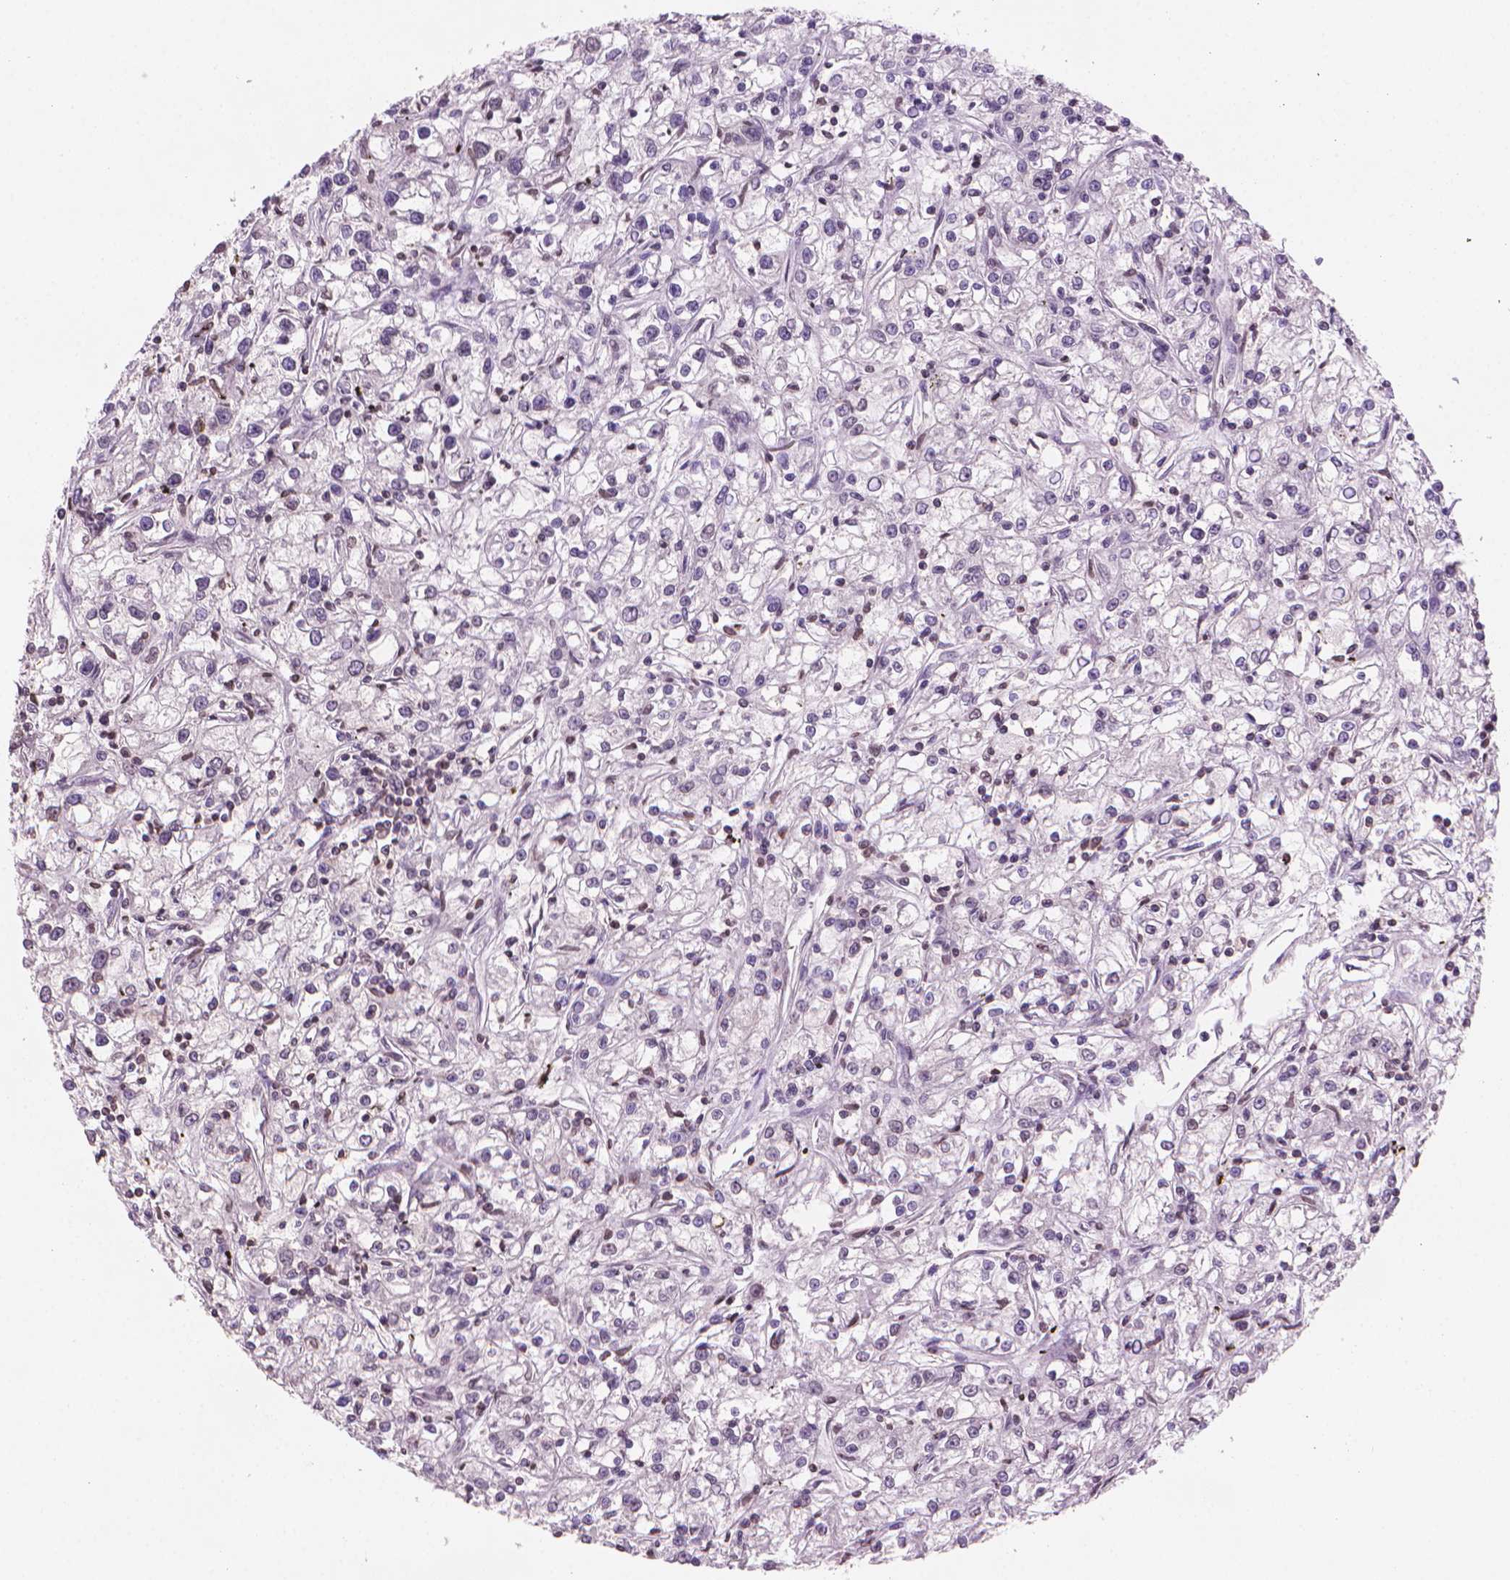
{"staining": {"intensity": "negative", "quantity": "none", "location": "none"}, "tissue": "renal cancer", "cell_type": "Tumor cells", "image_type": "cancer", "snomed": [{"axis": "morphology", "description": "Adenocarcinoma, NOS"}, {"axis": "topography", "description": "Kidney"}], "caption": "IHC histopathology image of renal cancer (adenocarcinoma) stained for a protein (brown), which displays no expression in tumor cells.", "gene": "TMEM184A", "patient": {"sex": "female", "age": 59}}